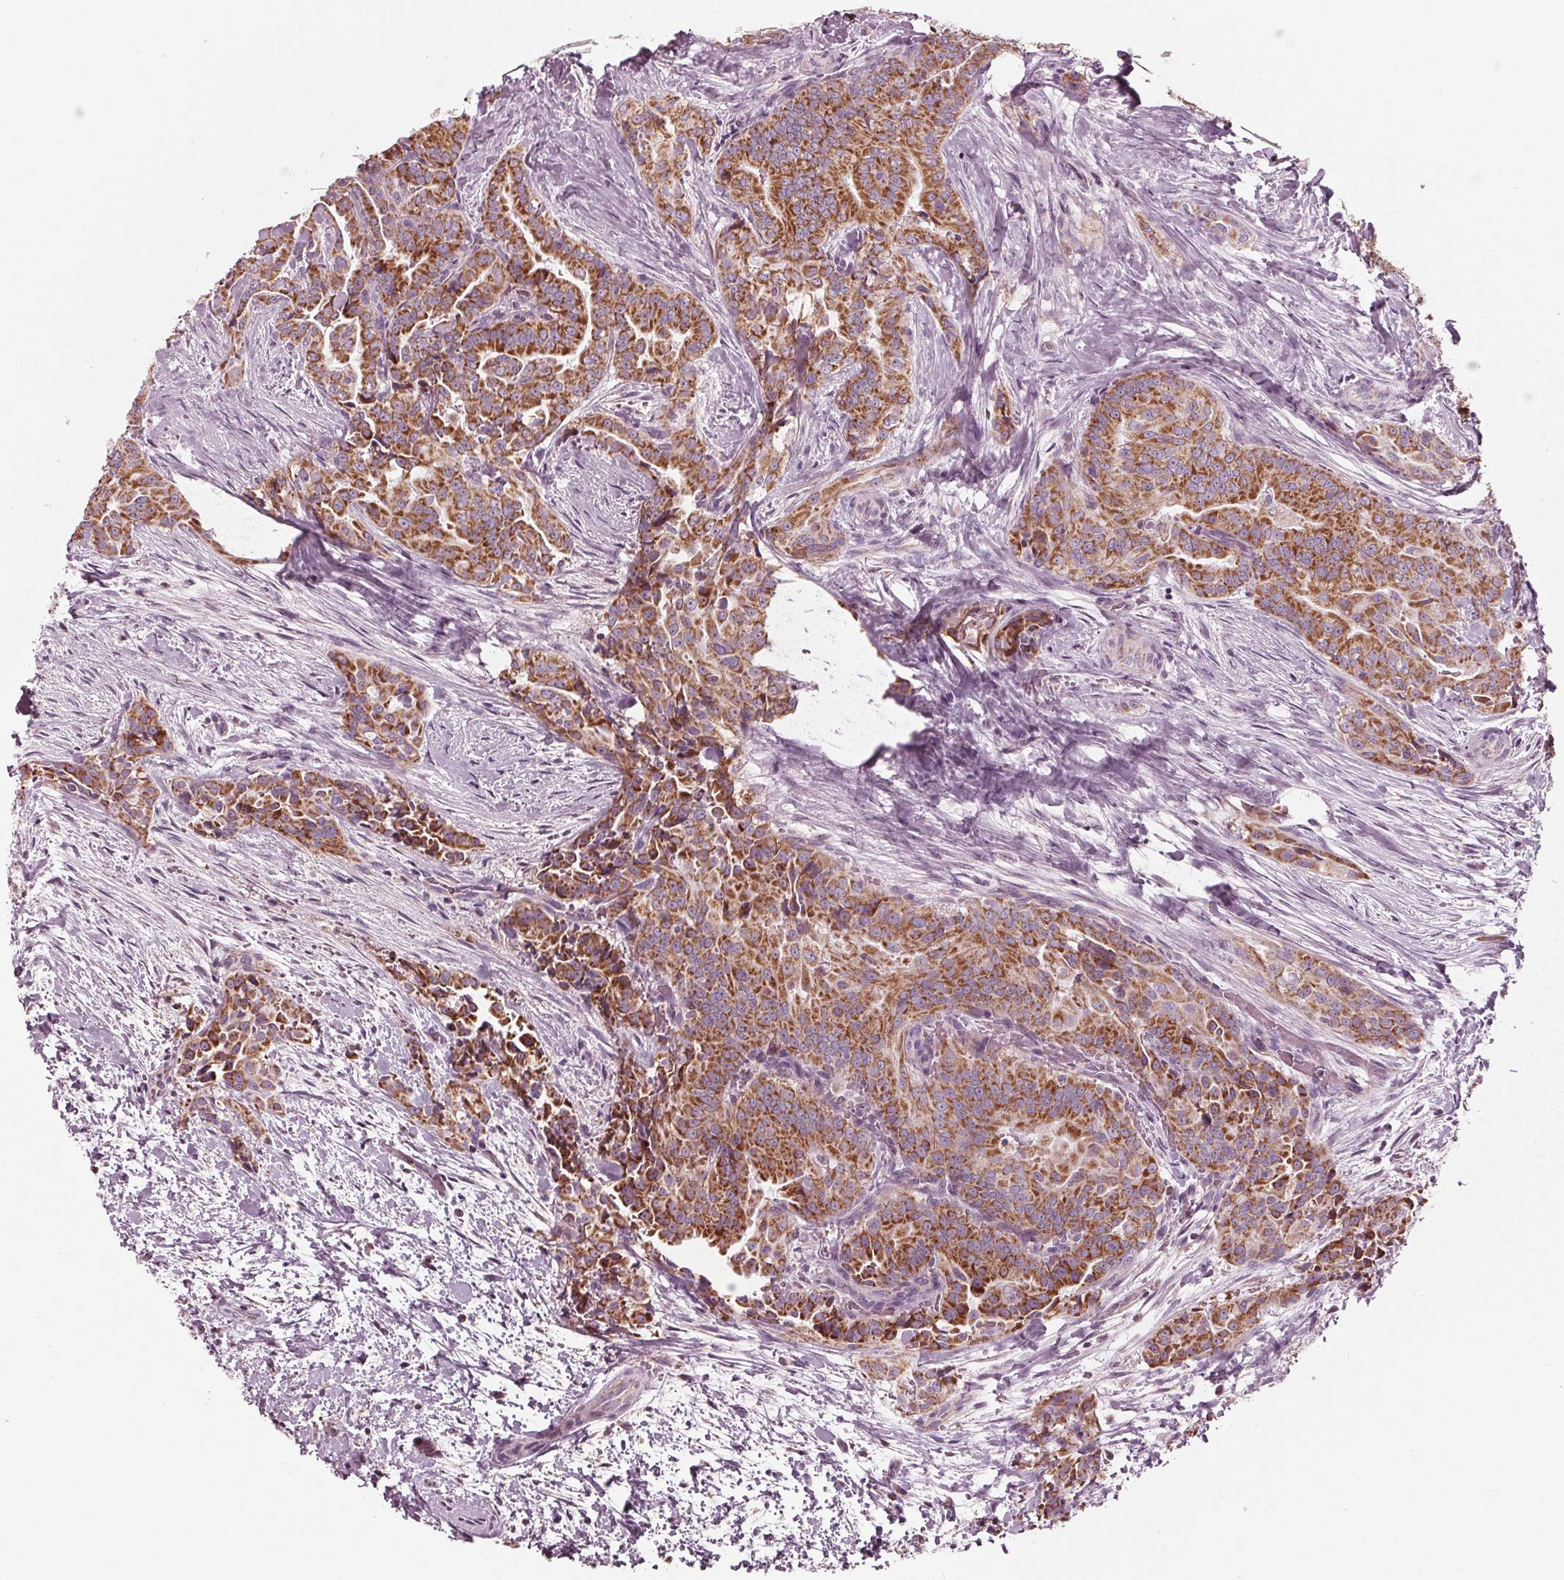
{"staining": {"intensity": "moderate", "quantity": ">75%", "location": "cytoplasmic/membranous"}, "tissue": "thyroid cancer", "cell_type": "Tumor cells", "image_type": "cancer", "snomed": [{"axis": "morphology", "description": "Papillary adenocarcinoma, NOS"}, {"axis": "topography", "description": "Thyroid gland"}], "caption": "An IHC histopathology image of neoplastic tissue is shown. Protein staining in brown labels moderate cytoplasmic/membranous positivity in thyroid papillary adenocarcinoma within tumor cells.", "gene": "CLN6", "patient": {"sex": "male", "age": 61}}